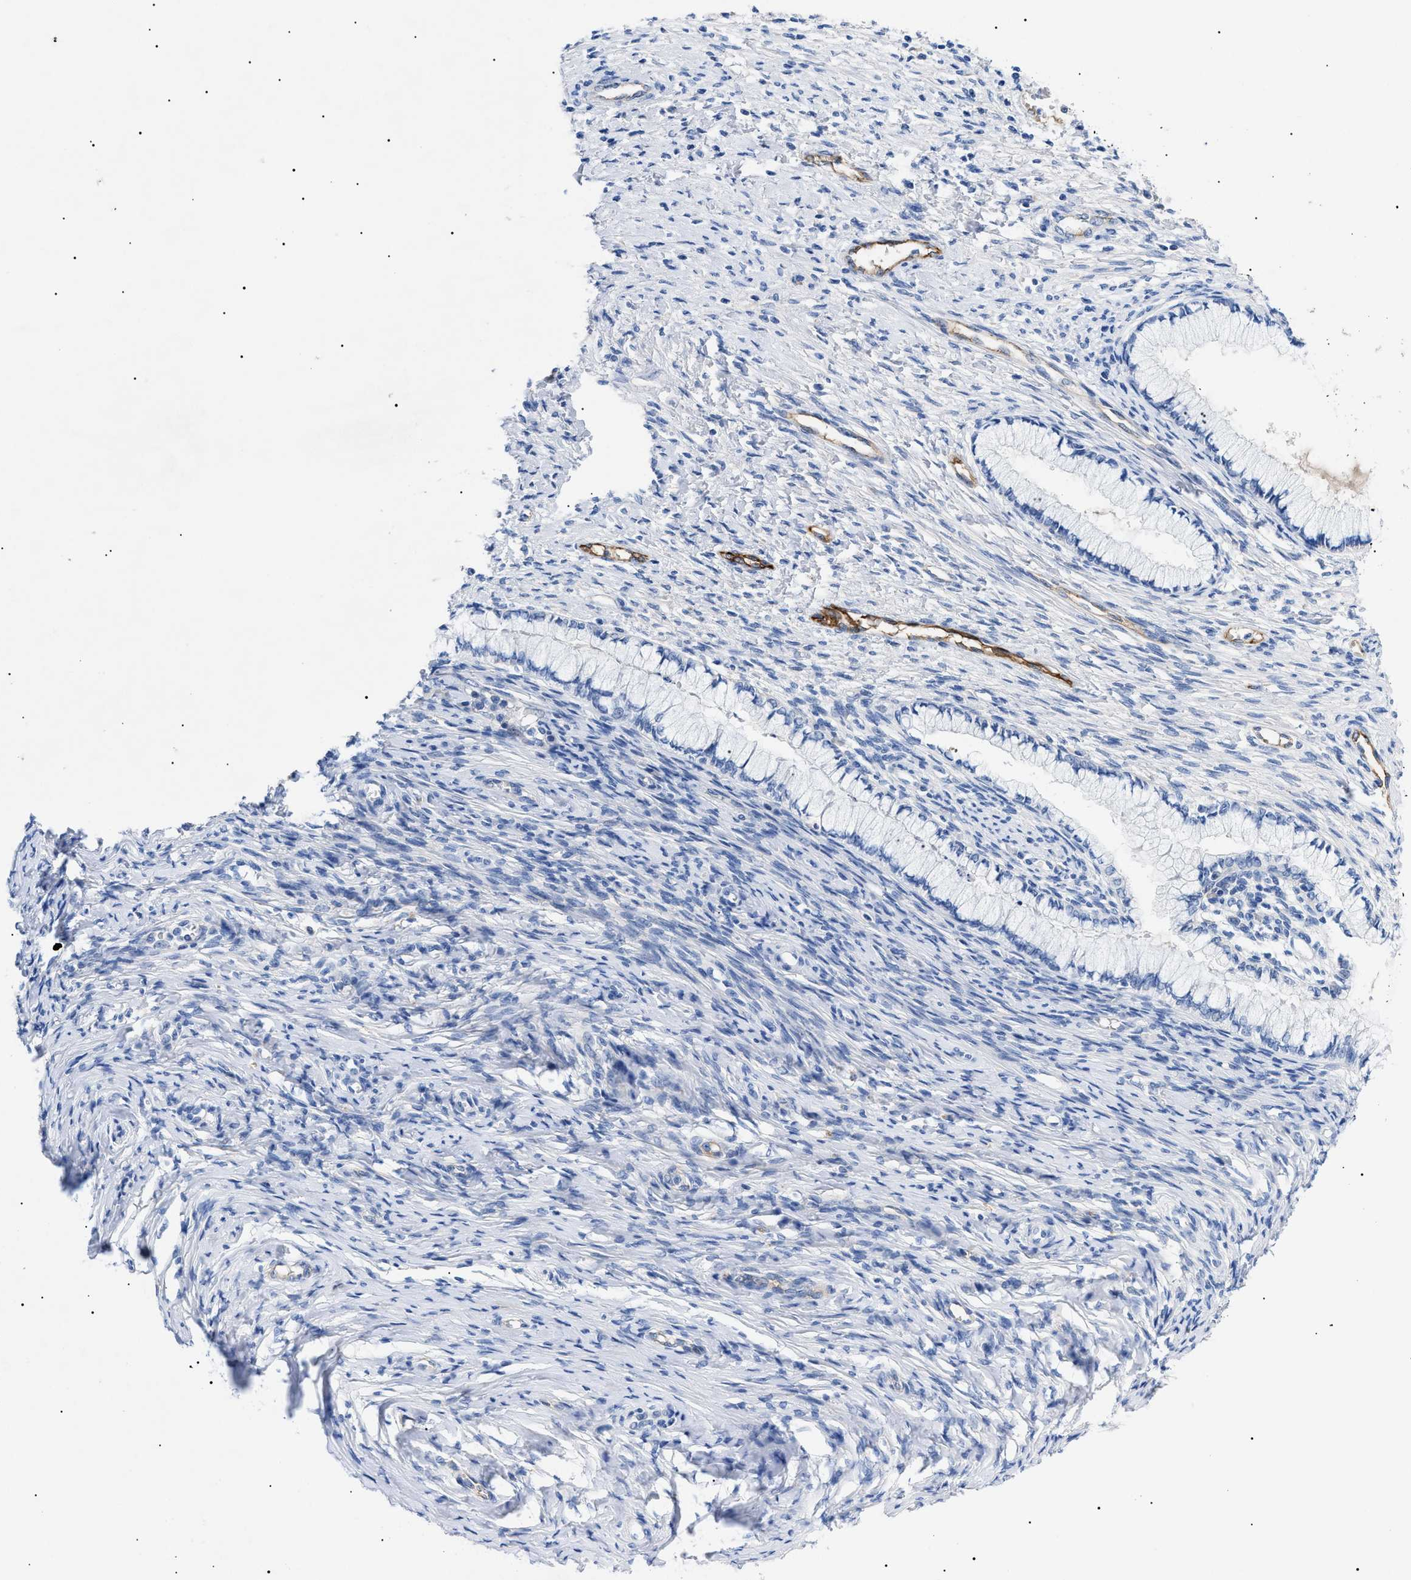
{"staining": {"intensity": "negative", "quantity": "none", "location": "none"}, "tissue": "cervical cancer", "cell_type": "Tumor cells", "image_type": "cancer", "snomed": [{"axis": "morphology", "description": "Squamous cell carcinoma, NOS"}, {"axis": "topography", "description": "Cervix"}], "caption": "DAB (3,3'-diaminobenzidine) immunohistochemical staining of human cervical cancer displays no significant positivity in tumor cells.", "gene": "ACKR1", "patient": {"sex": "female", "age": 63}}